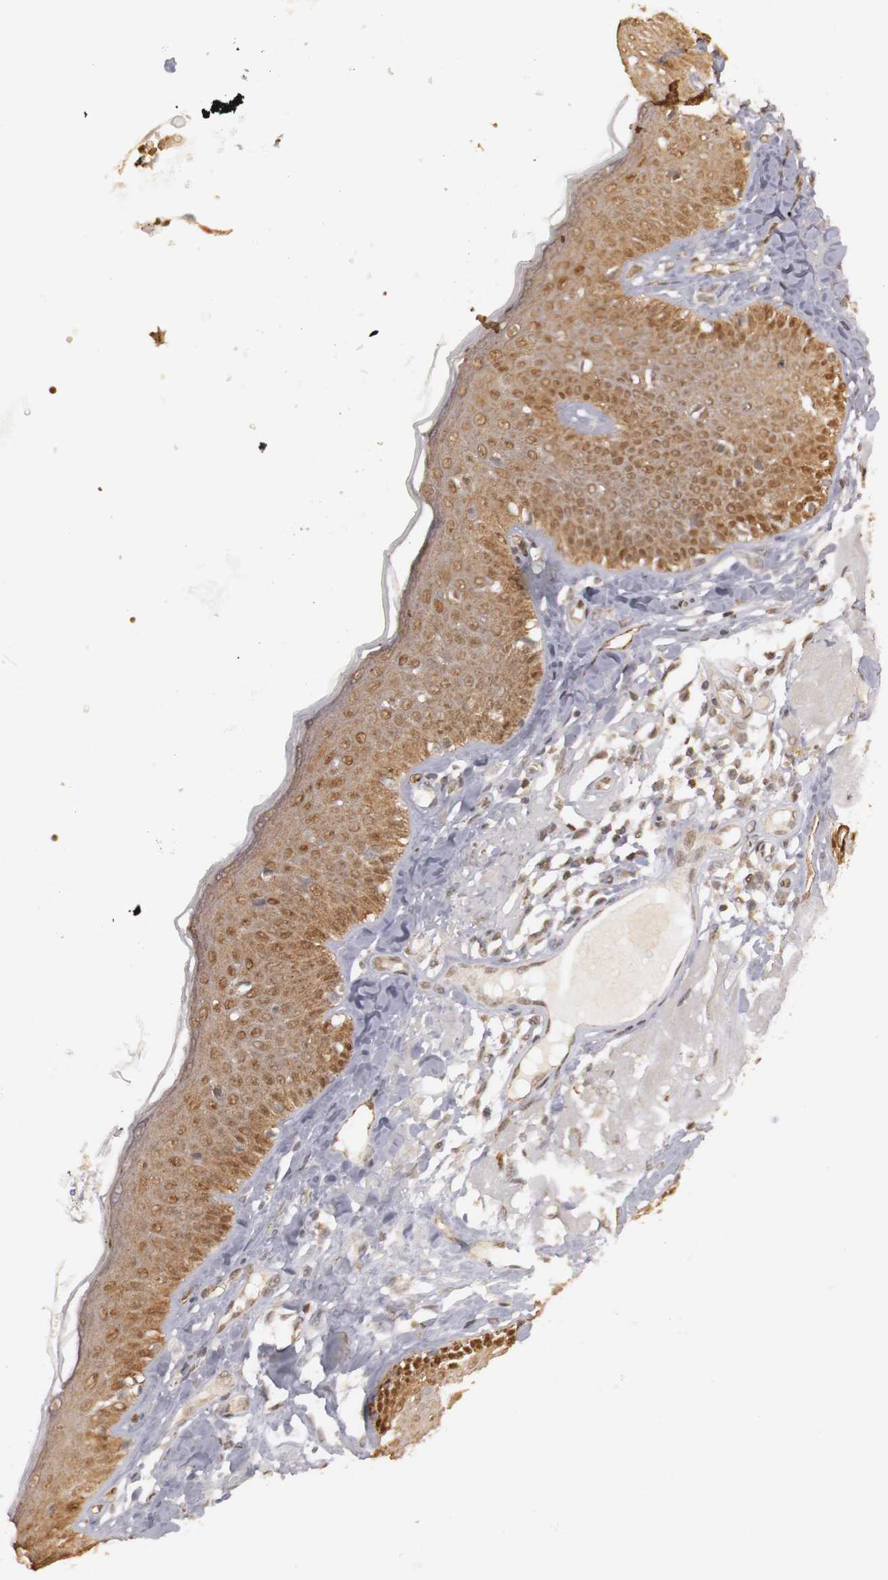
{"staining": {"intensity": "moderate", "quantity": ">75%", "location": "cytoplasmic/membranous,nuclear"}, "tissue": "skin cancer", "cell_type": "Tumor cells", "image_type": "cancer", "snomed": [{"axis": "morphology", "description": "Basal cell carcinoma"}, {"axis": "topography", "description": "Skin"}], "caption": "Brown immunohistochemical staining in human skin basal cell carcinoma reveals moderate cytoplasmic/membranous and nuclear expression in approximately >75% of tumor cells.", "gene": "PLEKHA1", "patient": {"sex": "male", "age": 74}}